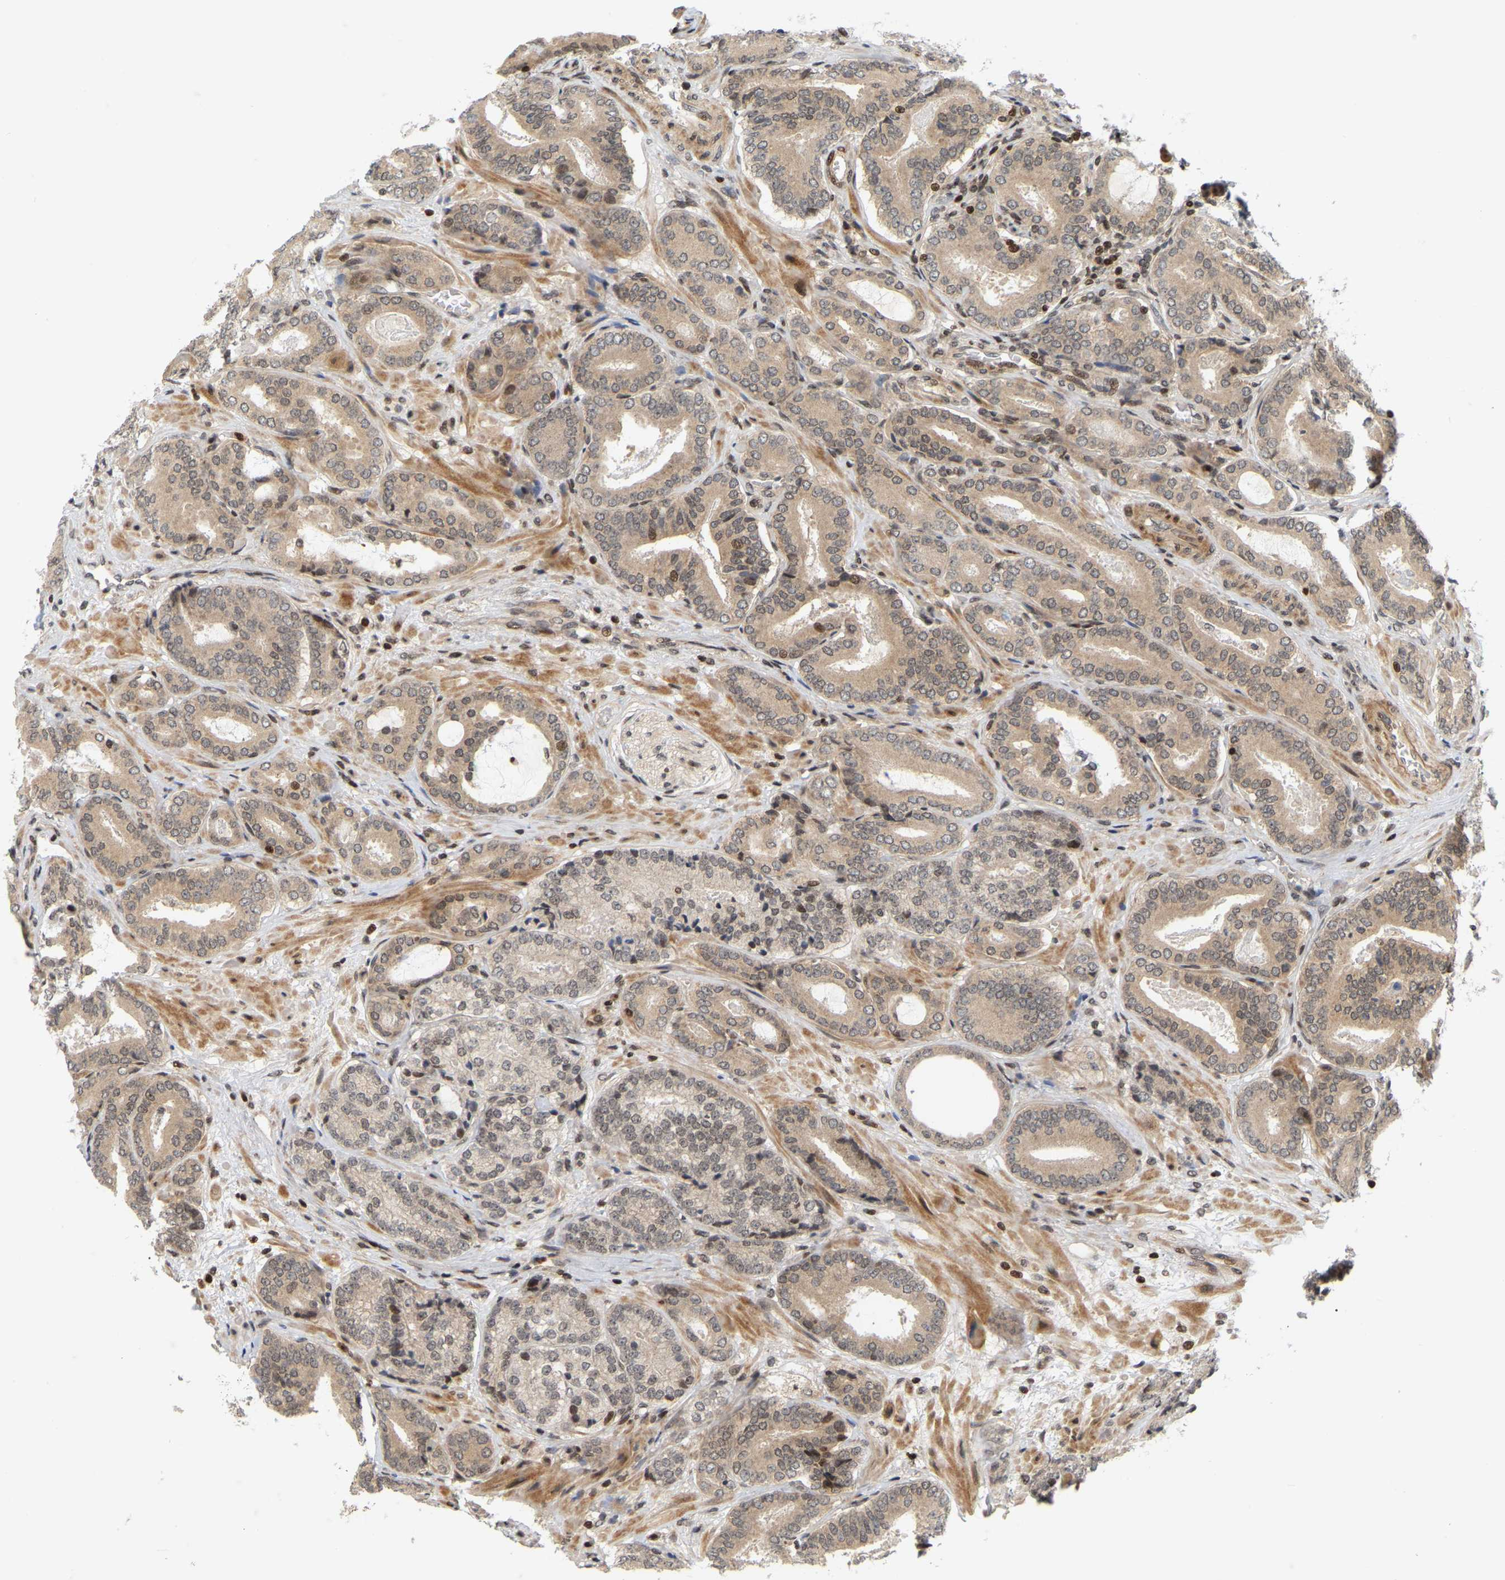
{"staining": {"intensity": "weak", "quantity": ">75%", "location": "cytoplasmic/membranous"}, "tissue": "prostate cancer", "cell_type": "Tumor cells", "image_type": "cancer", "snomed": [{"axis": "morphology", "description": "Adenocarcinoma, High grade"}, {"axis": "topography", "description": "Prostate"}], "caption": "Tumor cells display weak cytoplasmic/membranous expression in about >75% of cells in prostate cancer.", "gene": "NFE2L2", "patient": {"sex": "male", "age": 61}}